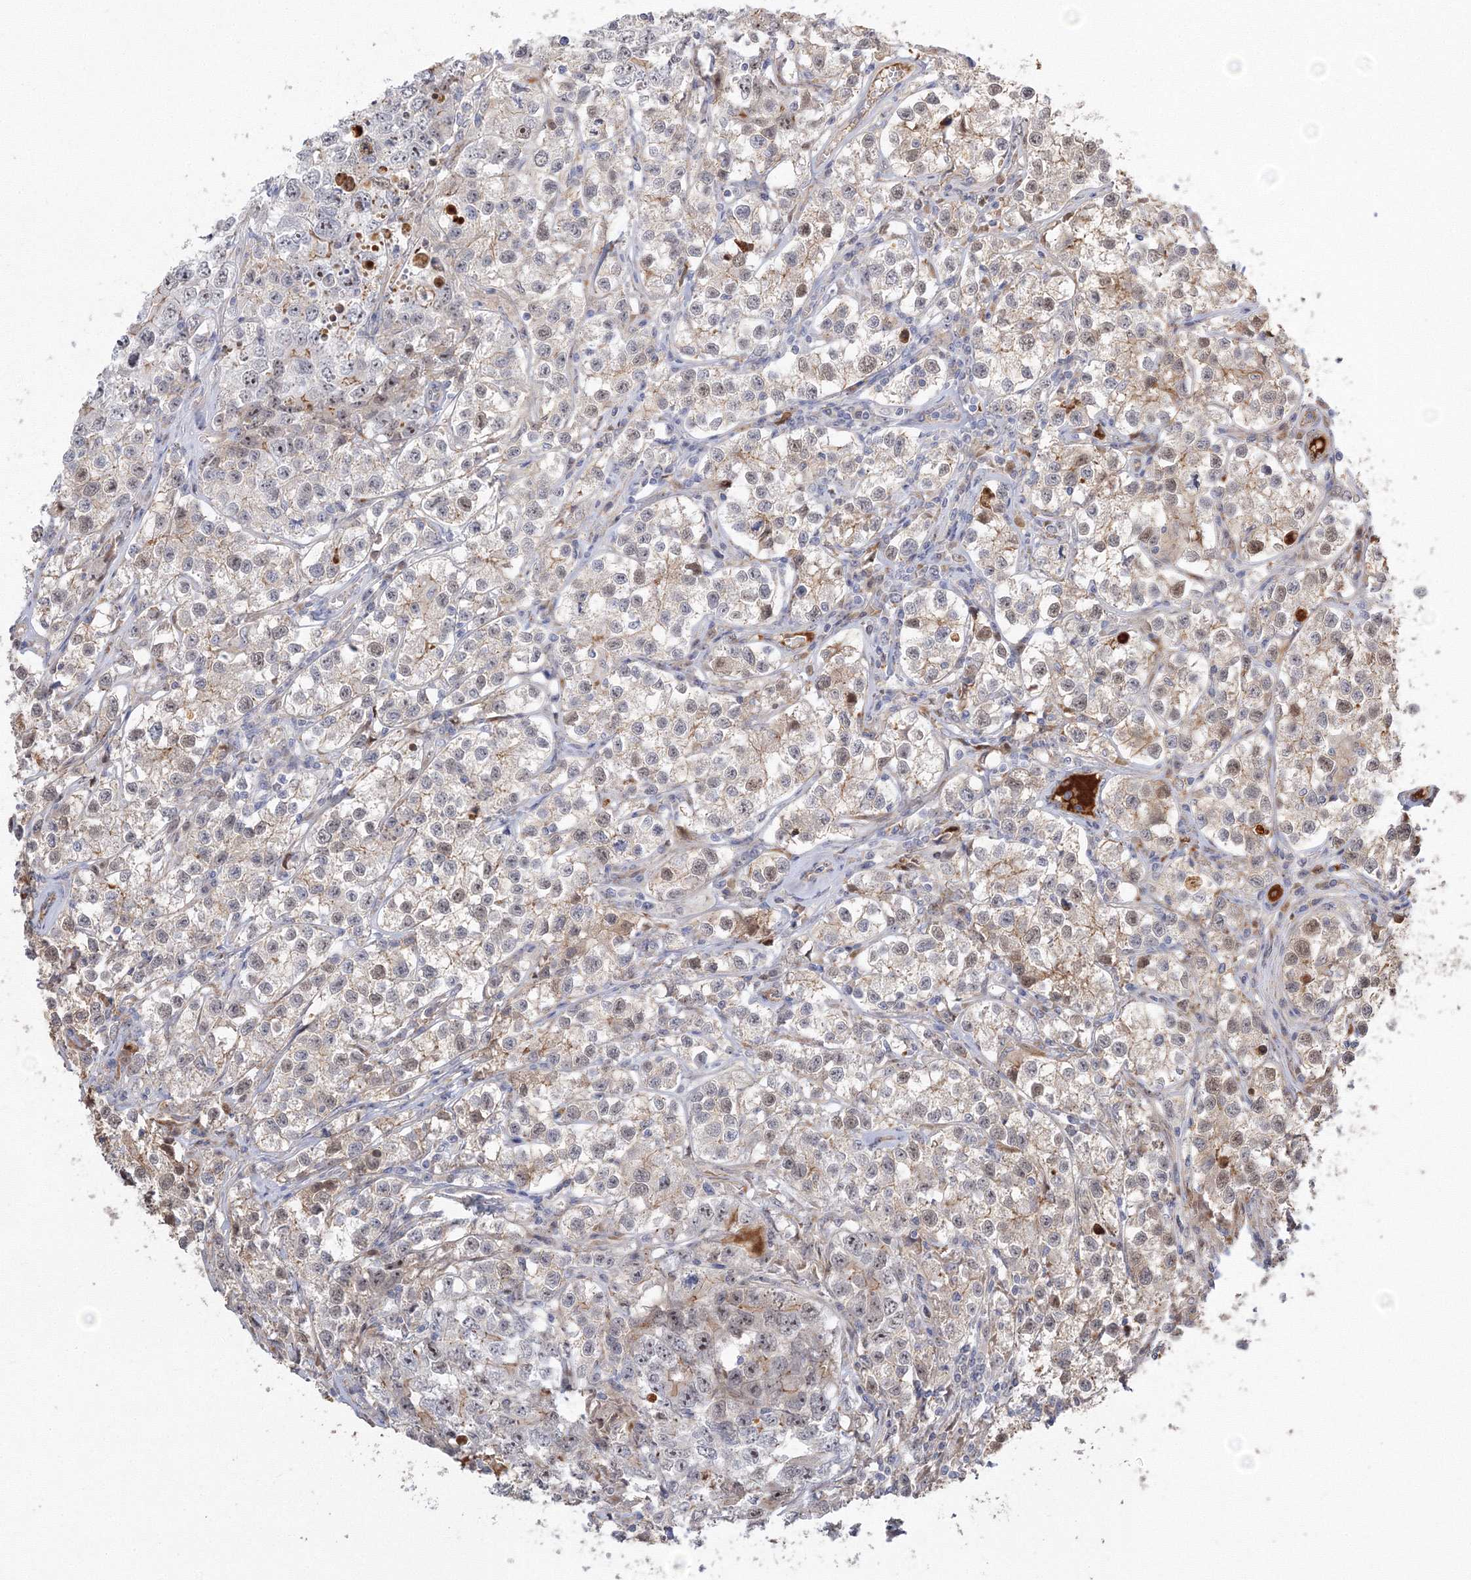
{"staining": {"intensity": "moderate", "quantity": "25%-75%", "location": "cytoplasmic/membranous,nuclear"}, "tissue": "testis cancer", "cell_type": "Tumor cells", "image_type": "cancer", "snomed": [{"axis": "morphology", "description": "Seminoma, NOS"}, {"axis": "morphology", "description": "Carcinoma, Embryonal, NOS"}, {"axis": "topography", "description": "Testis"}], "caption": "Protein staining displays moderate cytoplasmic/membranous and nuclear positivity in approximately 25%-75% of tumor cells in embryonal carcinoma (testis).", "gene": "NPM3", "patient": {"sex": "male", "age": 43}}